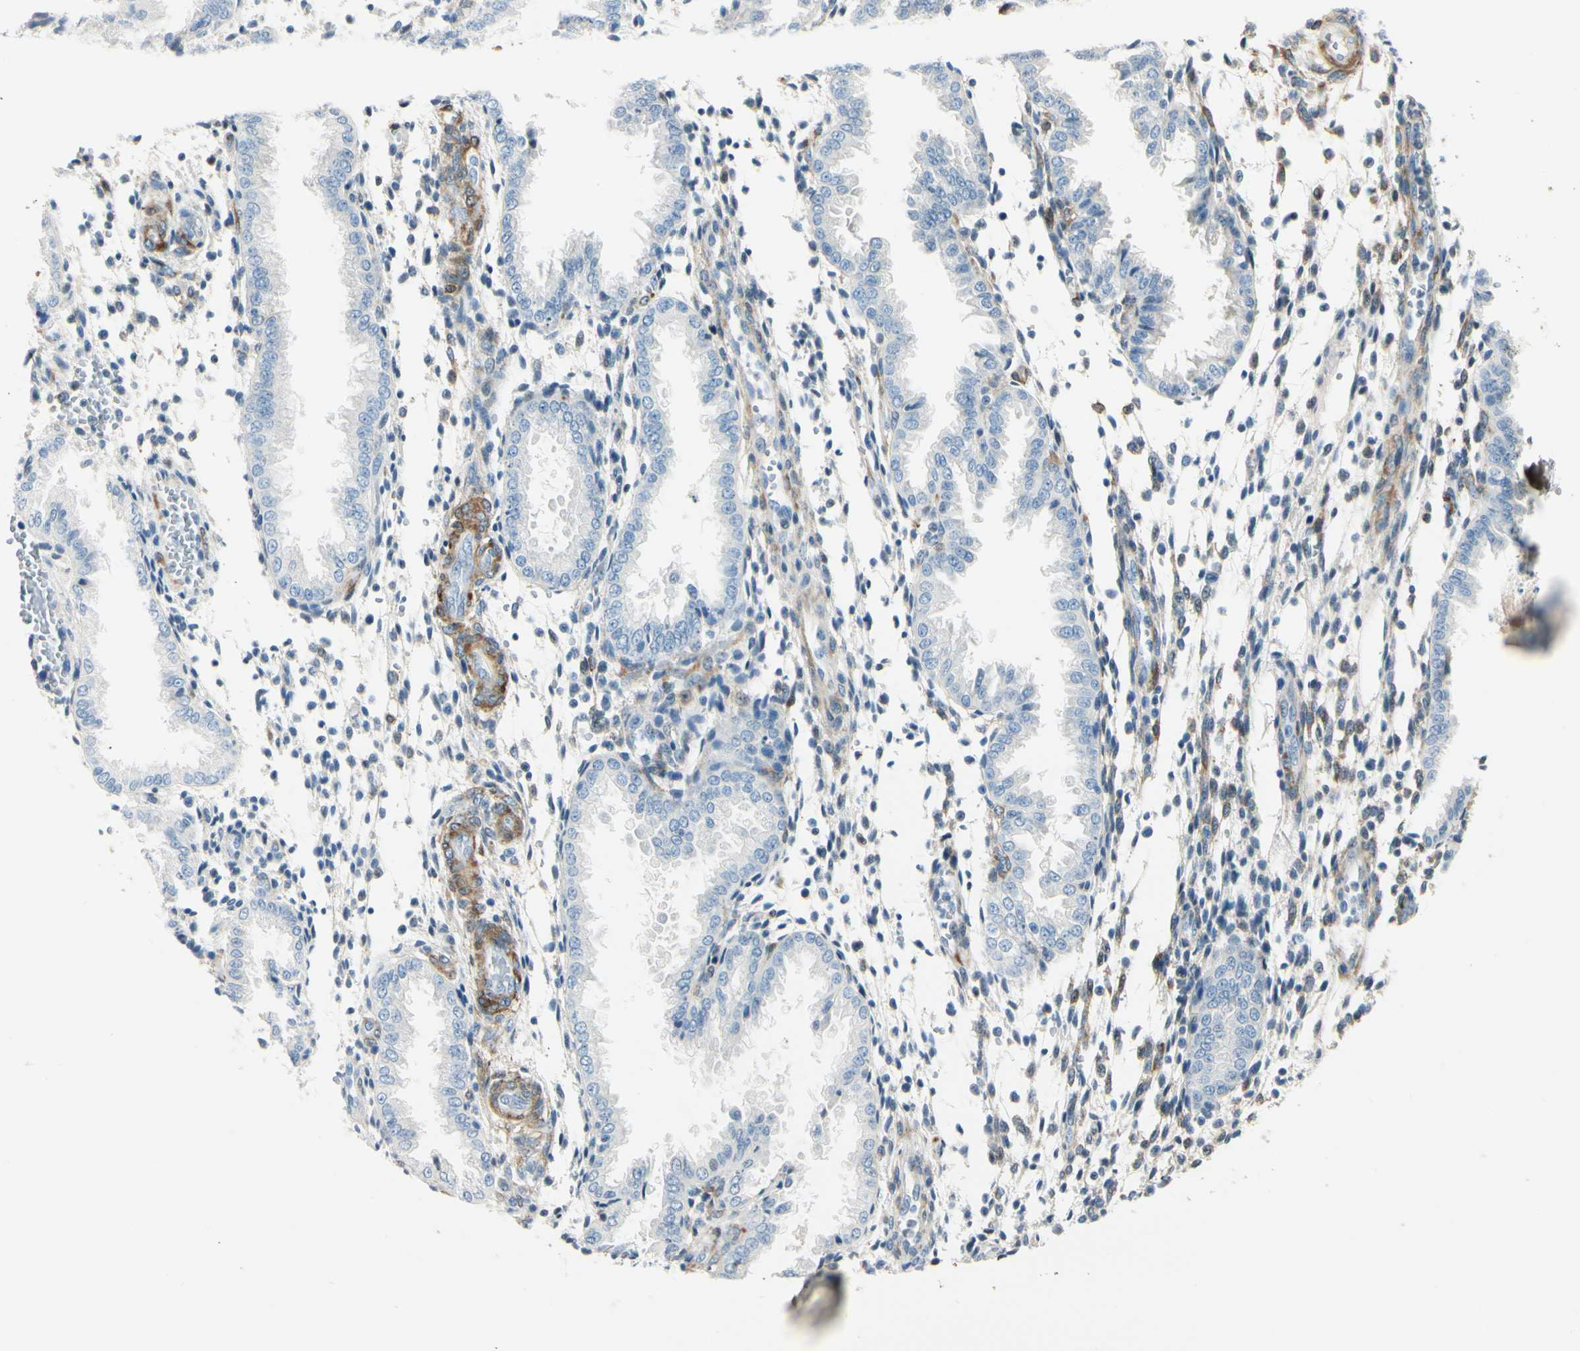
{"staining": {"intensity": "moderate", "quantity": "25%-75%", "location": "cytoplasmic/membranous"}, "tissue": "endometrium", "cell_type": "Cells in endometrial stroma", "image_type": "normal", "snomed": [{"axis": "morphology", "description": "Normal tissue, NOS"}, {"axis": "topography", "description": "Endometrium"}], "caption": "The micrograph displays staining of normal endometrium, revealing moderate cytoplasmic/membranous protein positivity (brown color) within cells in endometrial stroma. (DAB IHC with brightfield microscopy, high magnification).", "gene": "AMPH", "patient": {"sex": "female", "age": 33}}